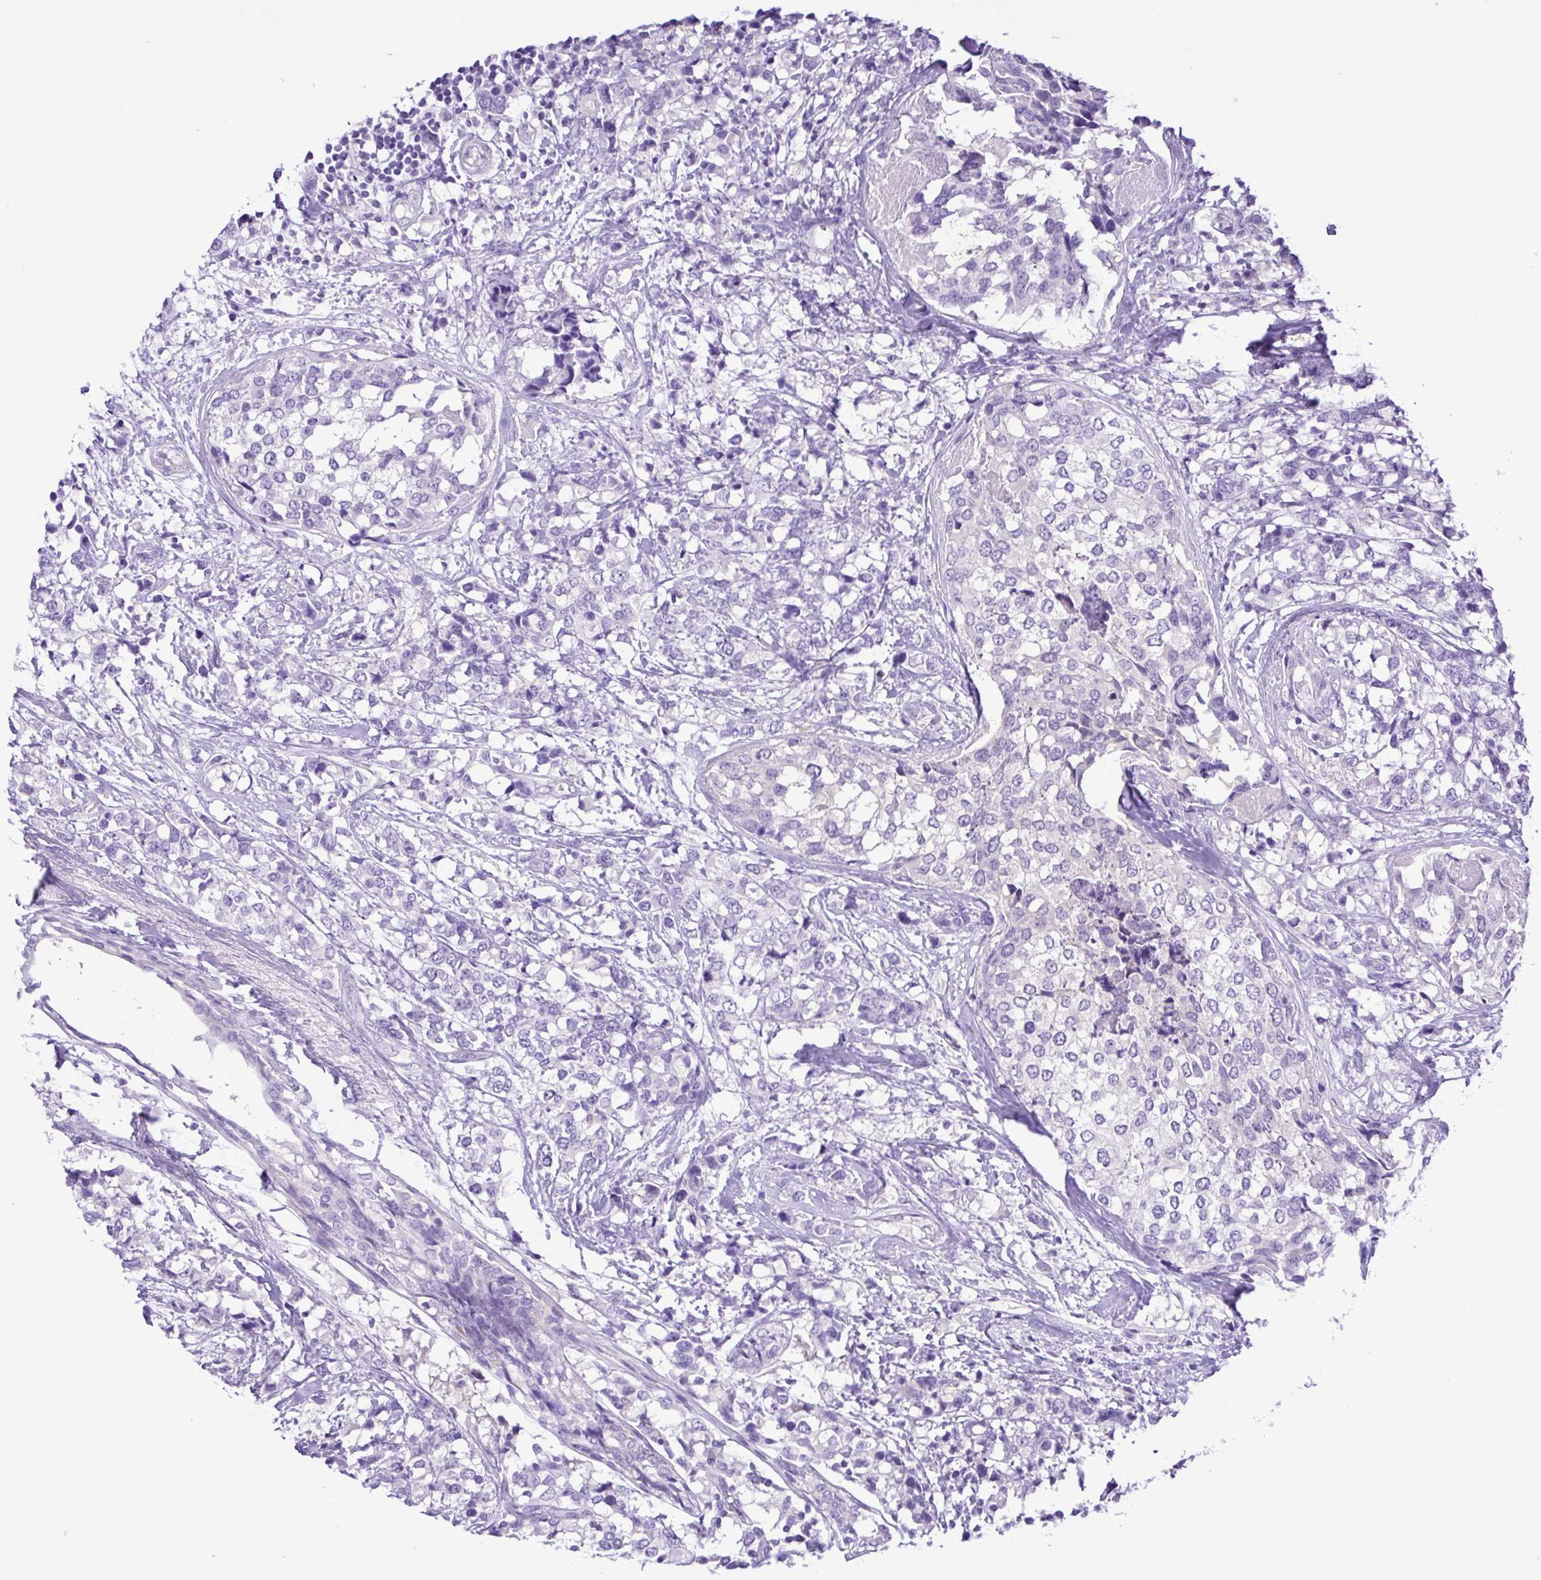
{"staining": {"intensity": "negative", "quantity": "none", "location": "none"}, "tissue": "breast cancer", "cell_type": "Tumor cells", "image_type": "cancer", "snomed": [{"axis": "morphology", "description": "Lobular carcinoma"}, {"axis": "topography", "description": "Breast"}], "caption": "This is a micrograph of immunohistochemistry staining of breast lobular carcinoma, which shows no positivity in tumor cells. (DAB immunohistochemistry (IHC) visualized using brightfield microscopy, high magnification).", "gene": "SYT1", "patient": {"sex": "female", "age": 59}}